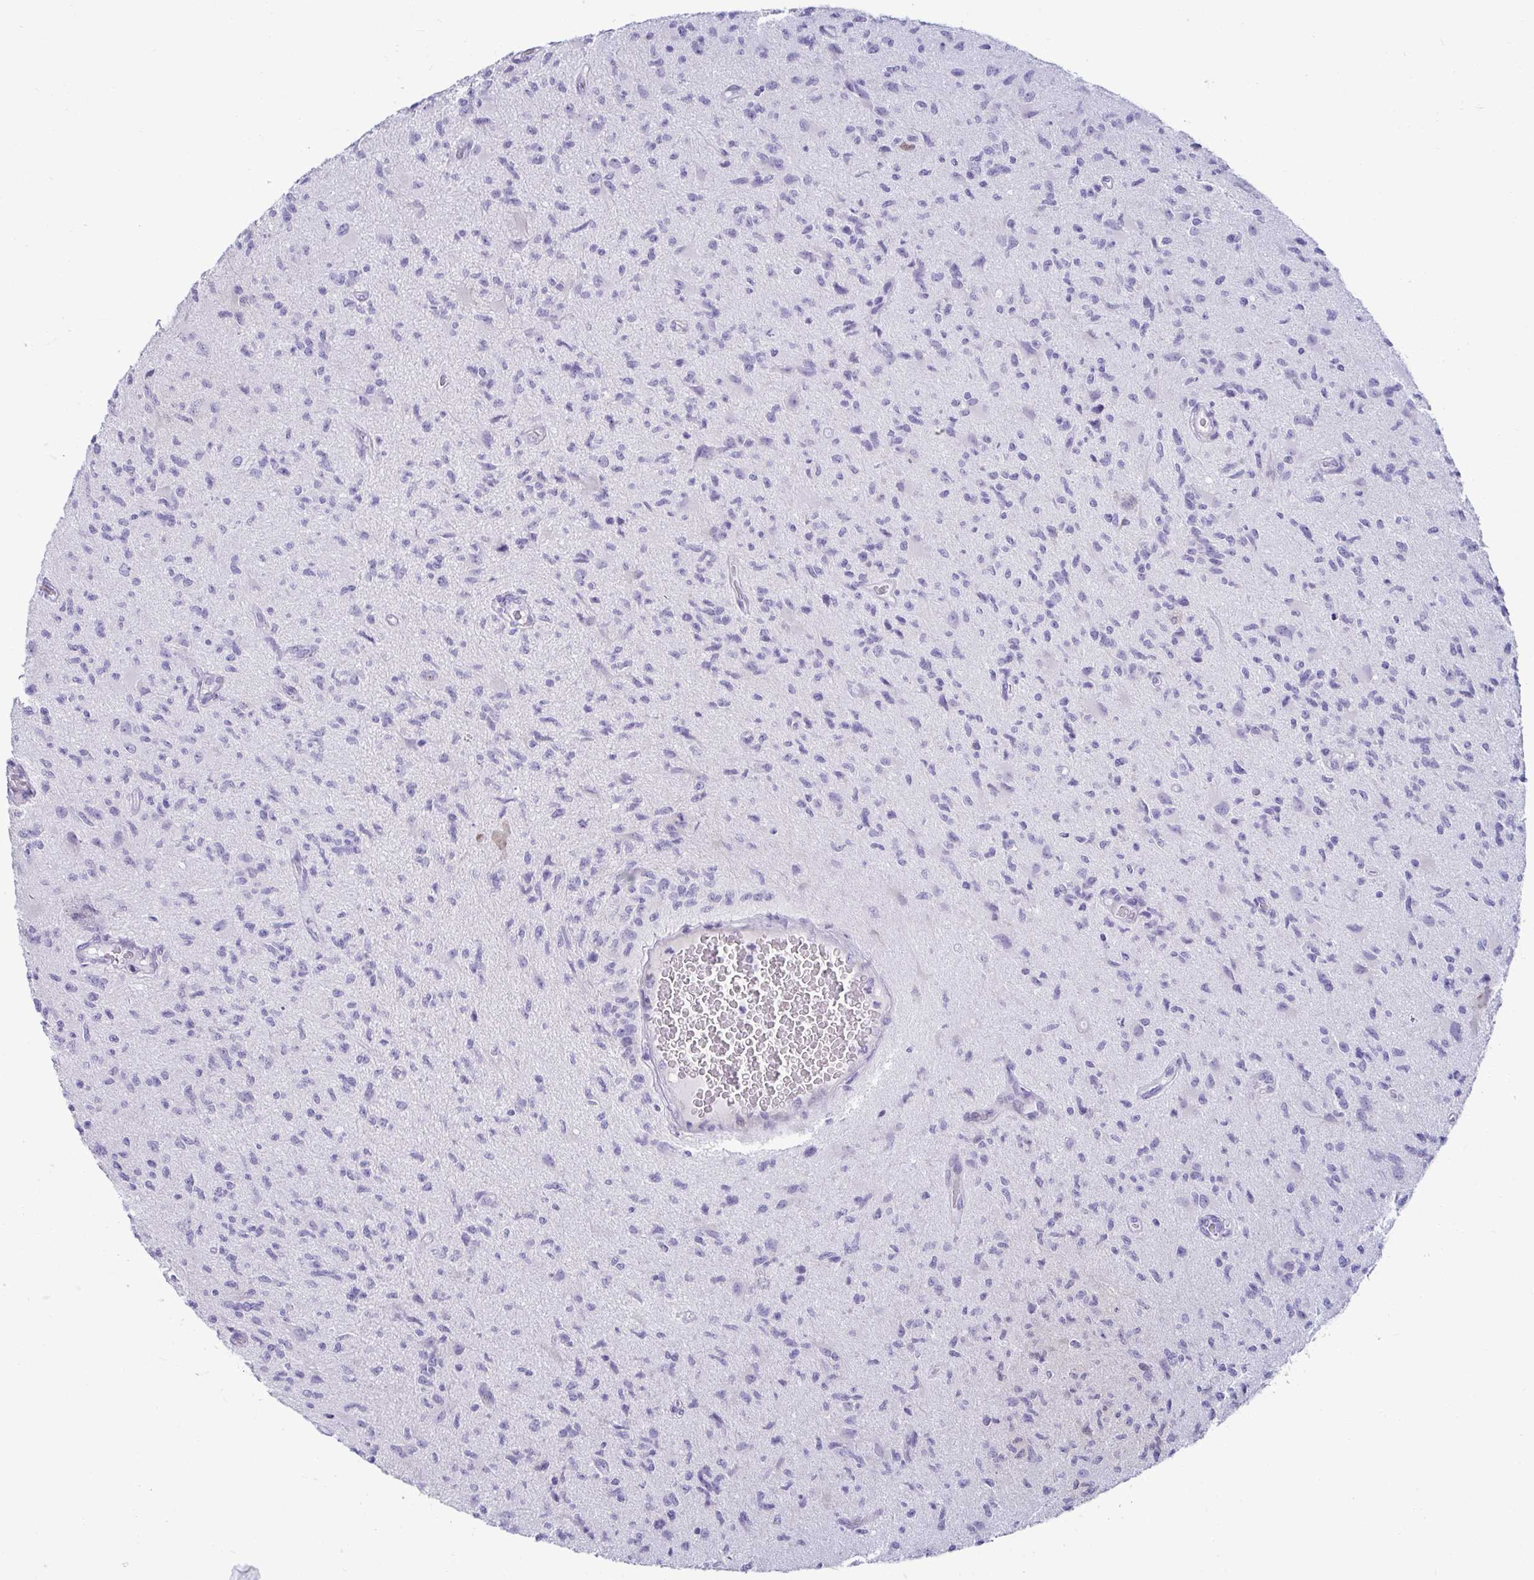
{"staining": {"intensity": "negative", "quantity": "none", "location": "none"}, "tissue": "glioma", "cell_type": "Tumor cells", "image_type": "cancer", "snomed": [{"axis": "morphology", "description": "Glioma, malignant, High grade"}, {"axis": "topography", "description": "Brain"}], "caption": "Image shows no protein staining in tumor cells of malignant glioma (high-grade) tissue.", "gene": "TFPI2", "patient": {"sex": "male", "age": 67}}